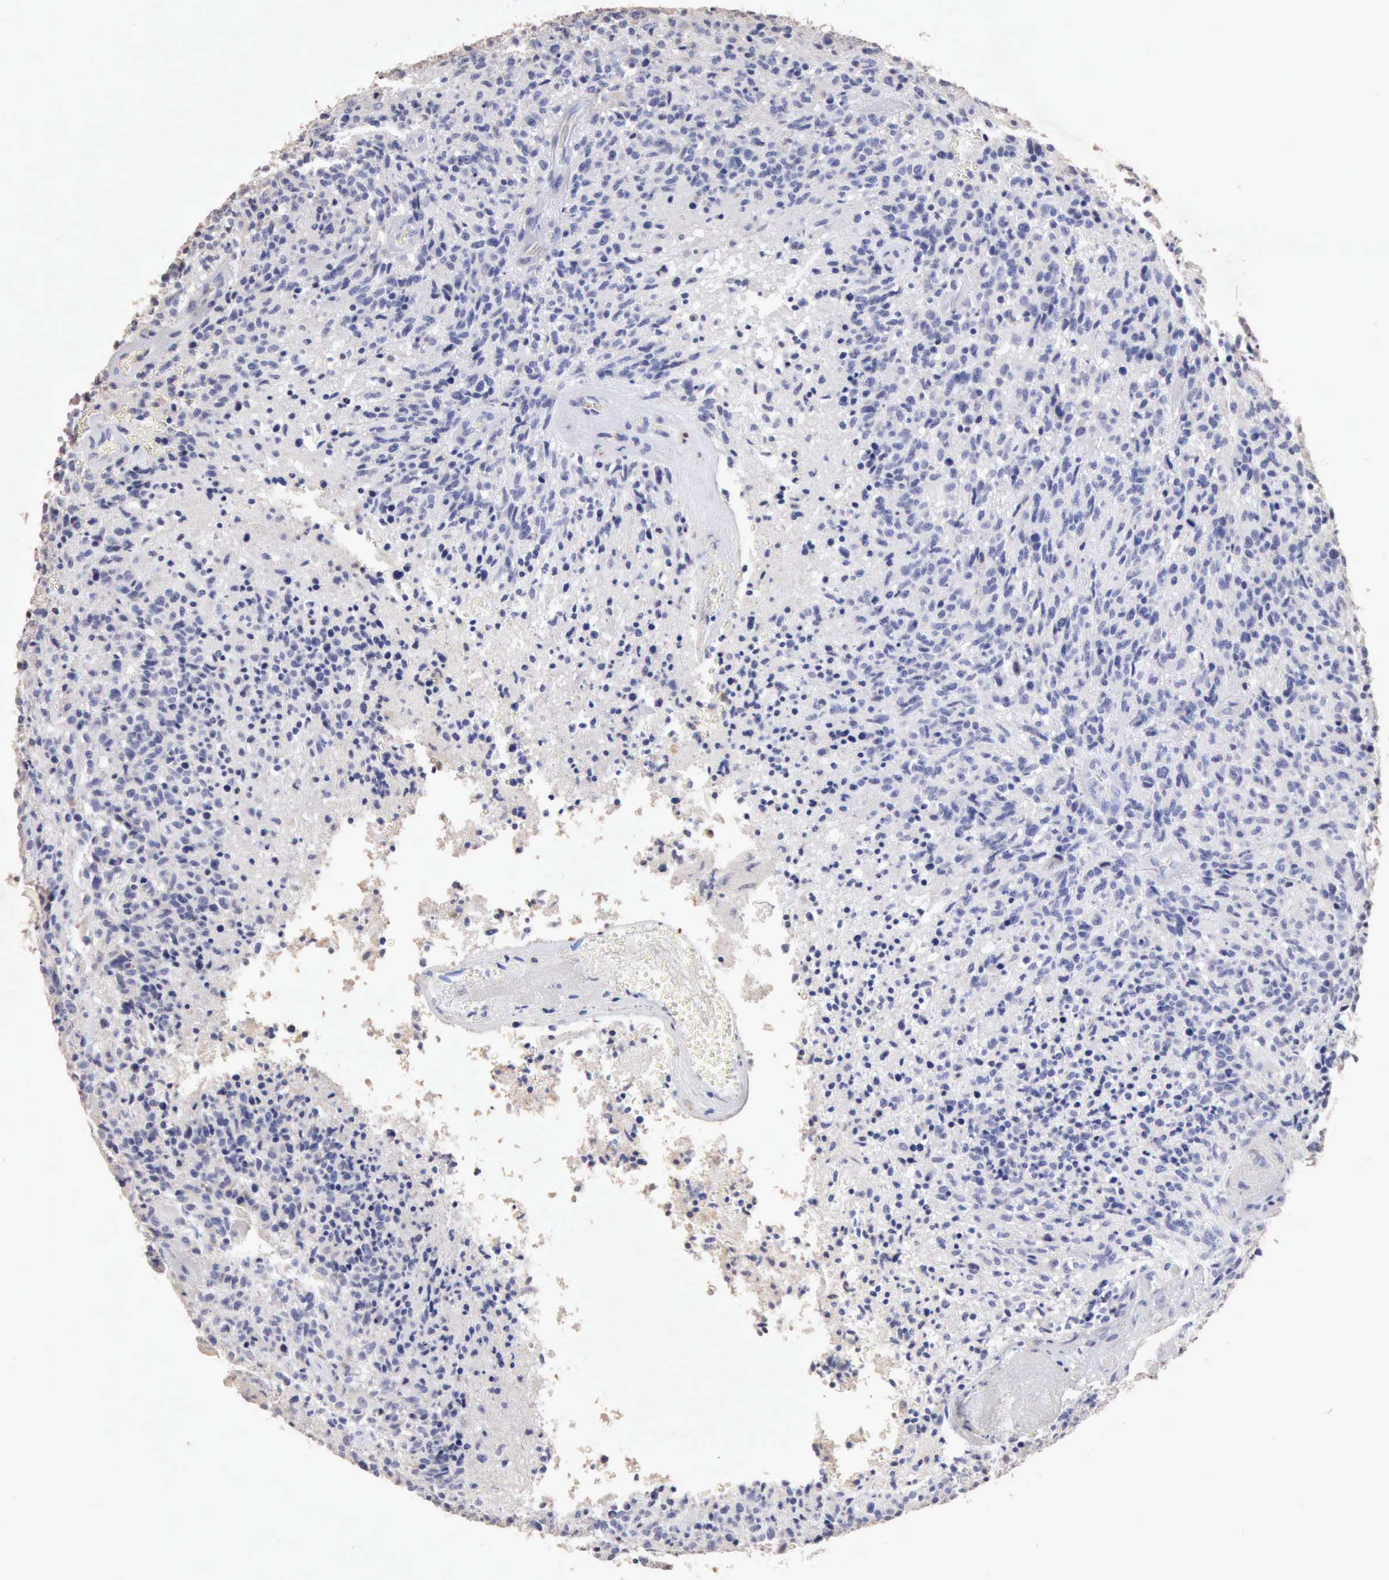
{"staining": {"intensity": "negative", "quantity": "none", "location": "none"}, "tissue": "glioma", "cell_type": "Tumor cells", "image_type": "cancer", "snomed": [{"axis": "morphology", "description": "Glioma, malignant, High grade"}, {"axis": "topography", "description": "Brain"}], "caption": "IHC photomicrograph of human high-grade glioma (malignant) stained for a protein (brown), which reveals no expression in tumor cells.", "gene": "KRT6B", "patient": {"sex": "male", "age": 36}}